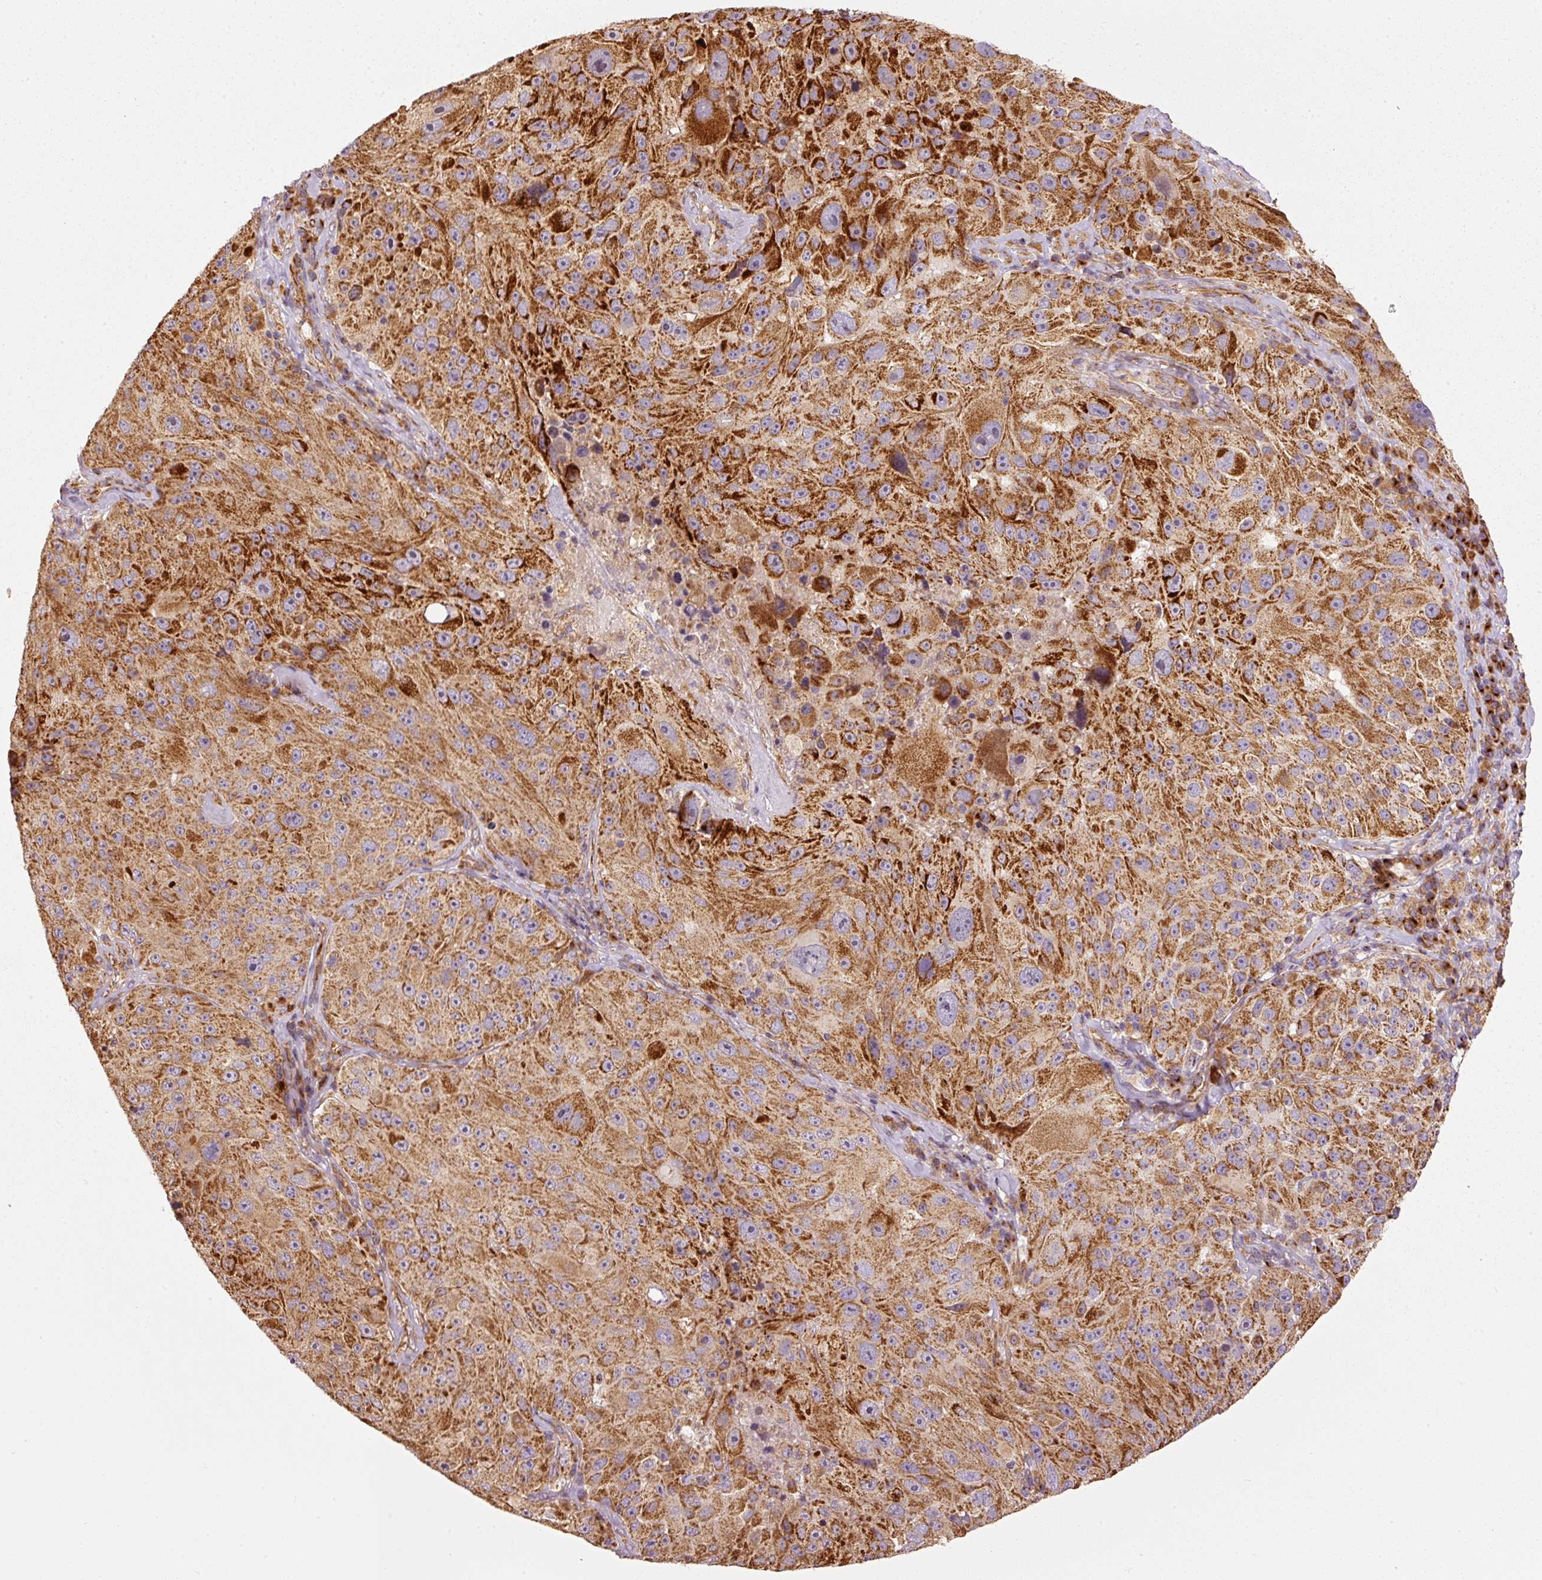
{"staining": {"intensity": "strong", "quantity": ">75%", "location": "cytoplasmic/membranous"}, "tissue": "melanoma", "cell_type": "Tumor cells", "image_type": "cancer", "snomed": [{"axis": "morphology", "description": "Malignant melanoma, Metastatic site"}, {"axis": "topography", "description": "Lymph node"}], "caption": "Immunohistochemical staining of malignant melanoma (metastatic site) shows high levels of strong cytoplasmic/membranous staining in about >75% of tumor cells. The protein is stained brown, and the nuclei are stained in blue (DAB (3,3'-diaminobenzidine) IHC with brightfield microscopy, high magnification).", "gene": "MTHFD1L", "patient": {"sex": "male", "age": 62}}